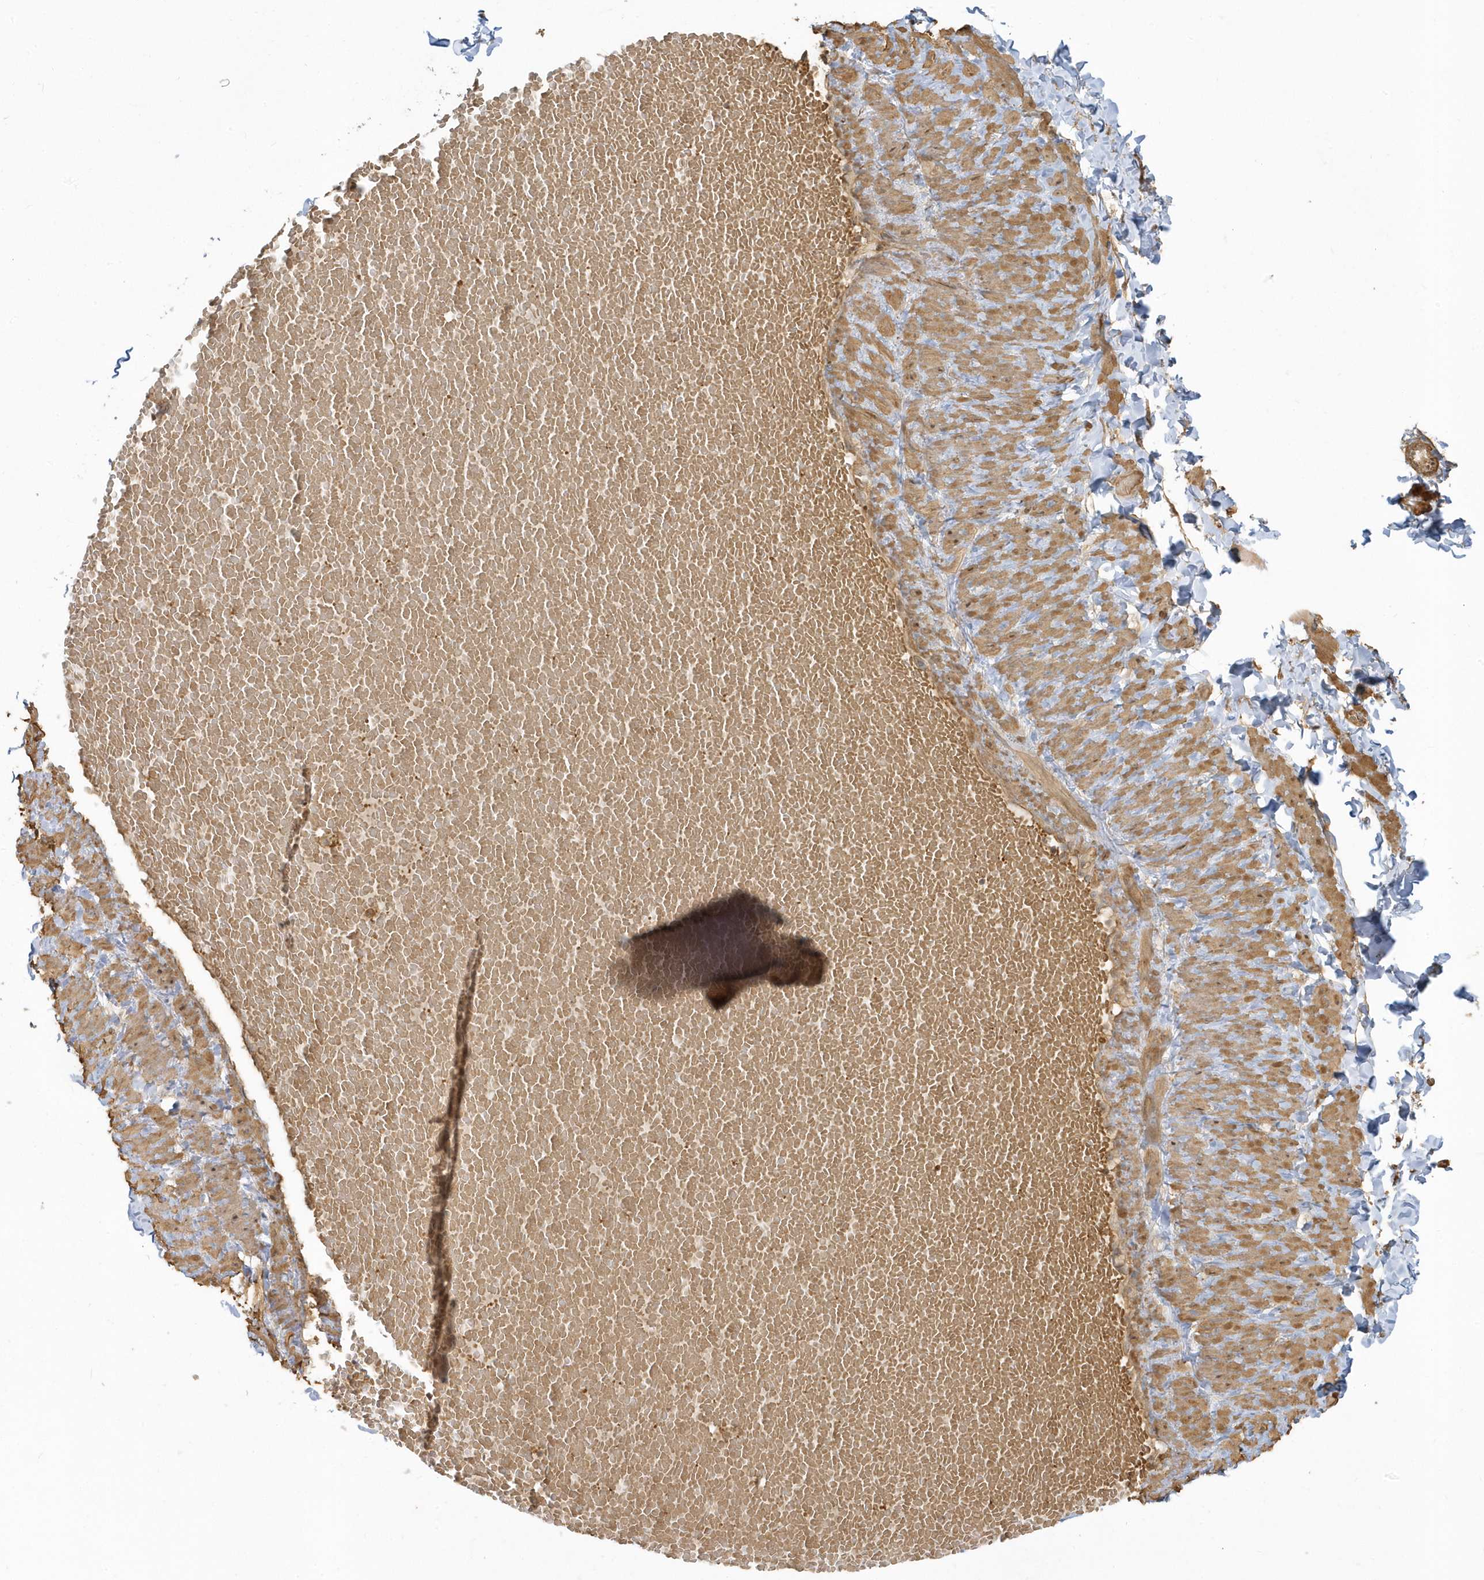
{"staining": {"intensity": "weak", "quantity": ">75%", "location": "cytoplasmic/membranous"}, "tissue": "adipose tissue", "cell_type": "Adipocytes", "image_type": "normal", "snomed": [{"axis": "morphology", "description": "Normal tissue, NOS"}, {"axis": "topography", "description": "Adipose tissue"}, {"axis": "topography", "description": "Vascular tissue"}, {"axis": "topography", "description": "Peripheral nerve tissue"}], "caption": "DAB immunohistochemical staining of unremarkable adipose tissue exhibits weak cytoplasmic/membranous protein expression in approximately >75% of adipocytes.", "gene": "ZBTB8A", "patient": {"sex": "male", "age": 25}}